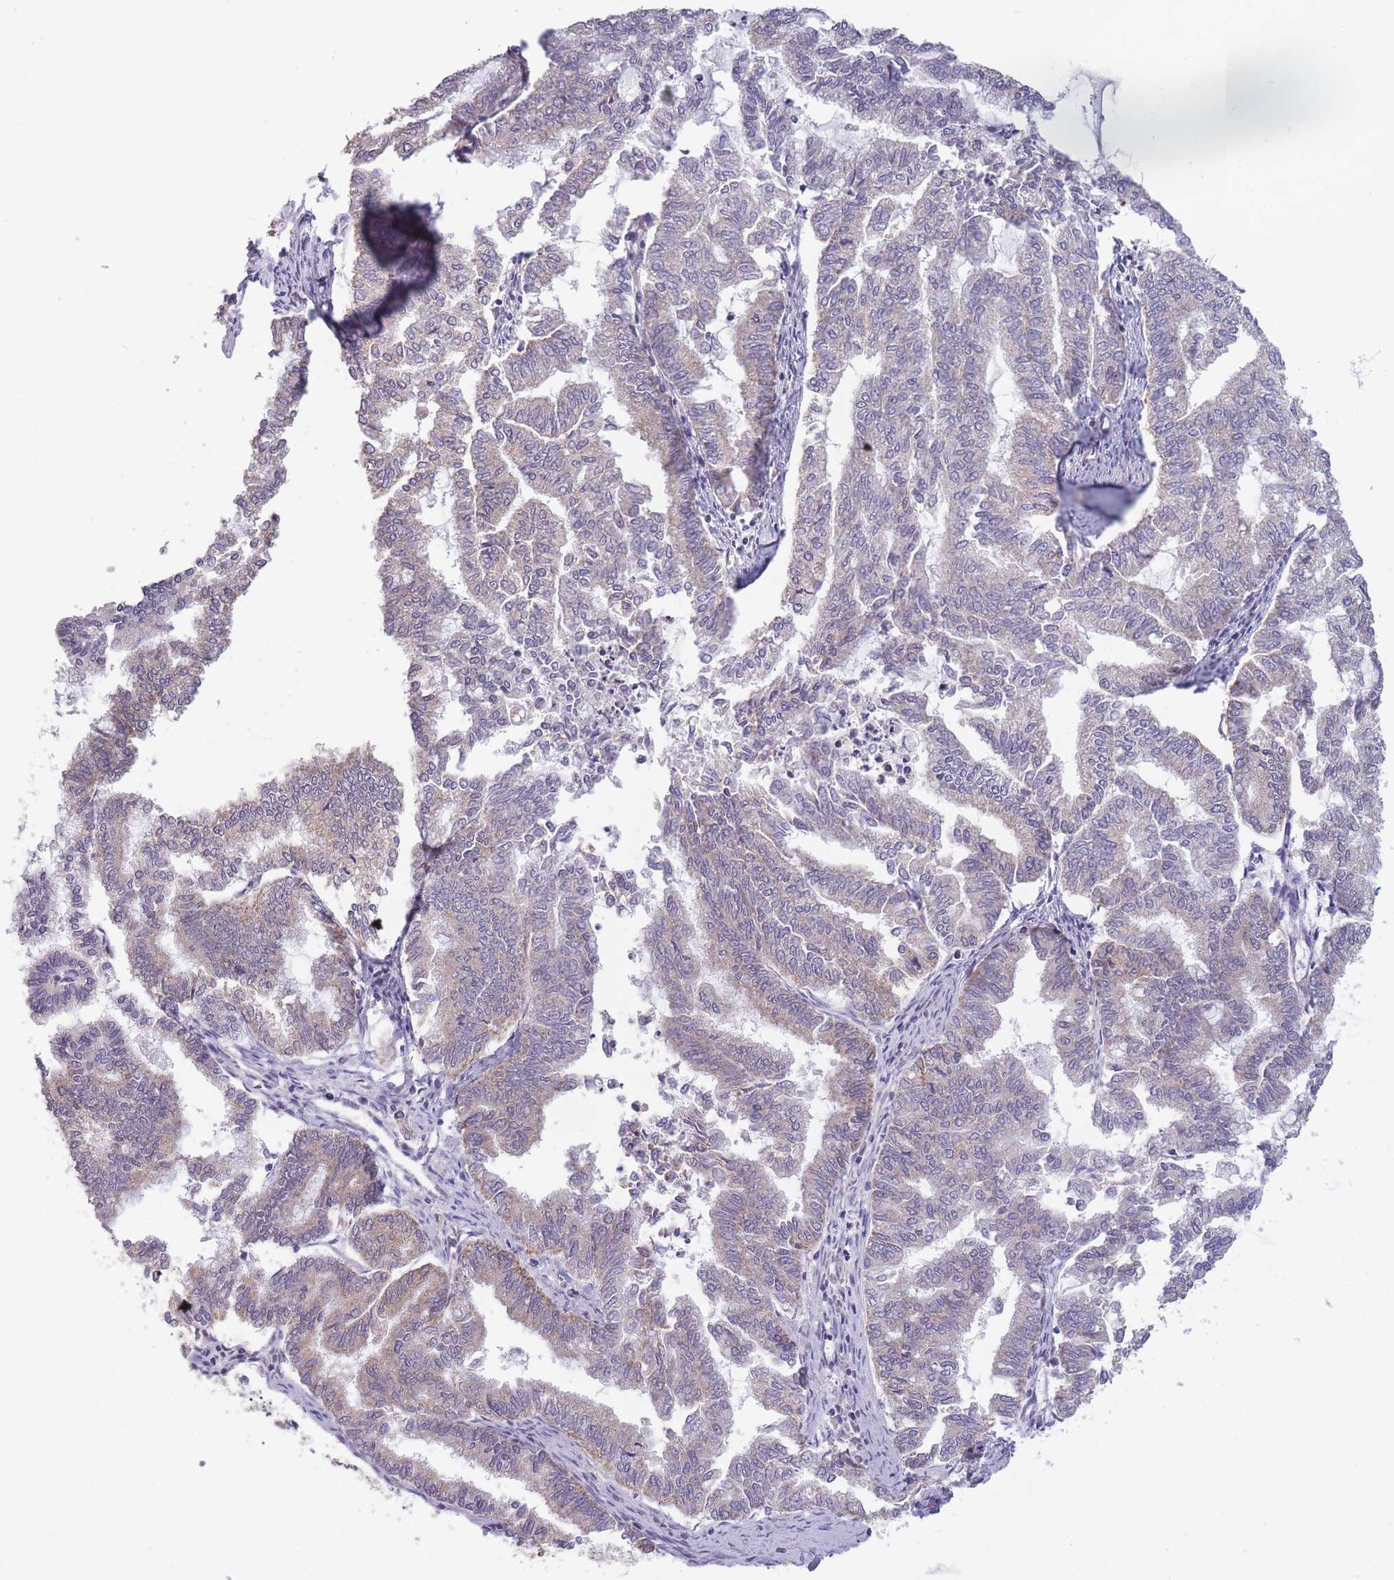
{"staining": {"intensity": "weak", "quantity": "25%-75%", "location": "cytoplasmic/membranous"}, "tissue": "endometrial cancer", "cell_type": "Tumor cells", "image_type": "cancer", "snomed": [{"axis": "morphology", "description": "Adenocarcinoma, NOS"}, {"axis": "topography", "description": "Endometrium"}], "caption": "Weak cytoplasmic/membranous expression is present in about 25%-75% of tumor cells in endometrial cancer. (Stains: DAB (3,3'-diaminobenzidine) in brown, nuclei in blue, Microscopy: brightfield microscopy at high magnification).", "gene": "MRPS18C", "patient": {"sex": "female", "age": 79}}